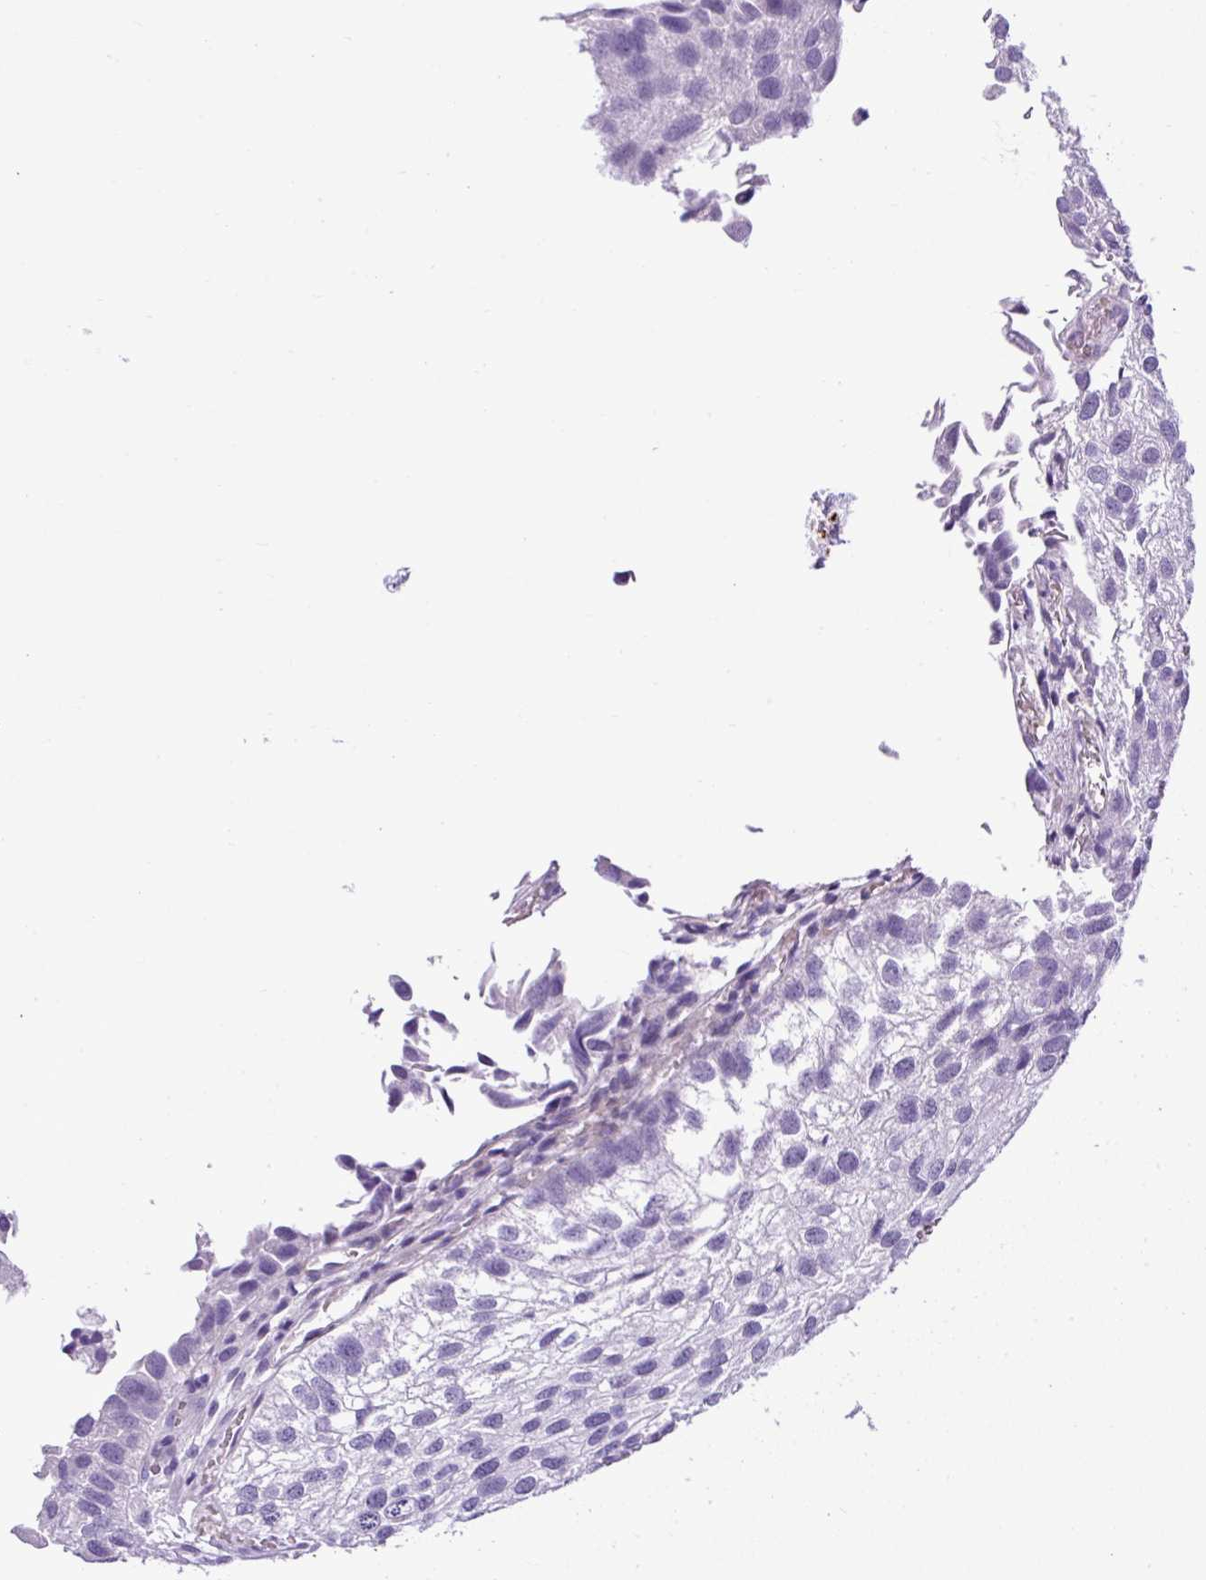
{"staining": {"intensity": "negative", "quantity": "none", "location": "none"}, "tissue": "urothelial cancer", "cell_type": "Tumor cells", "image_type": "cancer", "snomed": [{"axis": "morphology", "description": "Urothelial carcinoma, Low grade"}, {"axis": "topography", "description": "Urinary bladder"}], "caption": "This is an IHC image of low-grade urothelial carcinoma. There is no staining in tumor cells.", "gene": "VWA7", "patient": {"sex": "female", "age": 89}}